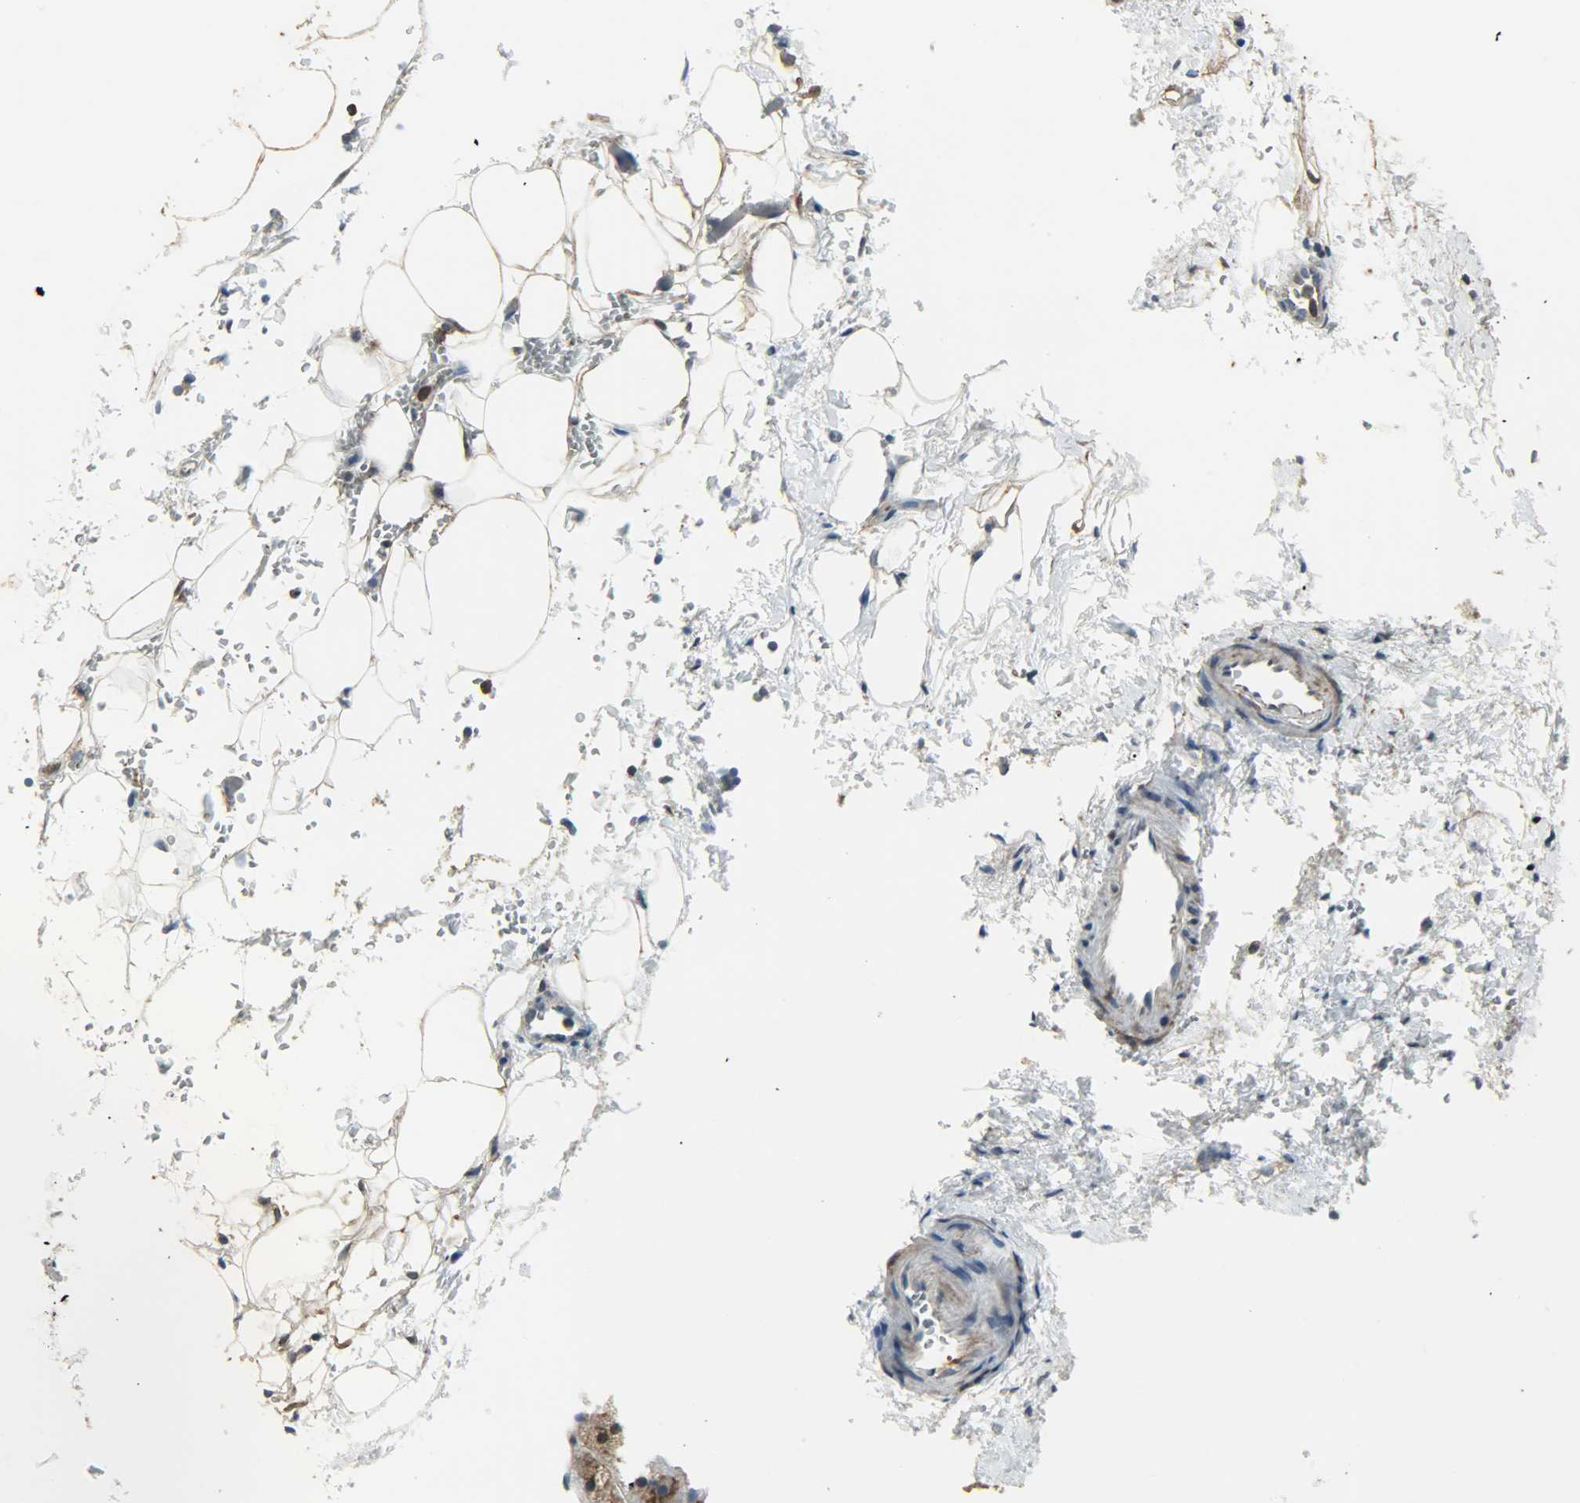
{"staining": {"intensity": "moderate", "quantity": ">75%", "location": "cytoplasmic/membranous"}, "tissue": "adrenal gland", "cell_type": "Glandular cells", "image_type": "normal", "snomed": [{"axis": "morphology", "description": "Normal tissue, NOS"}, {"axis": "topography", "description": "Adrenal gland"}], "caption": "A brown stain labels moderate cytoplasmic/membranous positivity of a protein in glandular cells of benign human adrenal gland. (Stains: DAB in brown, nuclei in blue, Microscopy: brightfield microscopy at high magnification).", "gene": "LDHB", "patient": {"sex": "female", "age": 44}}